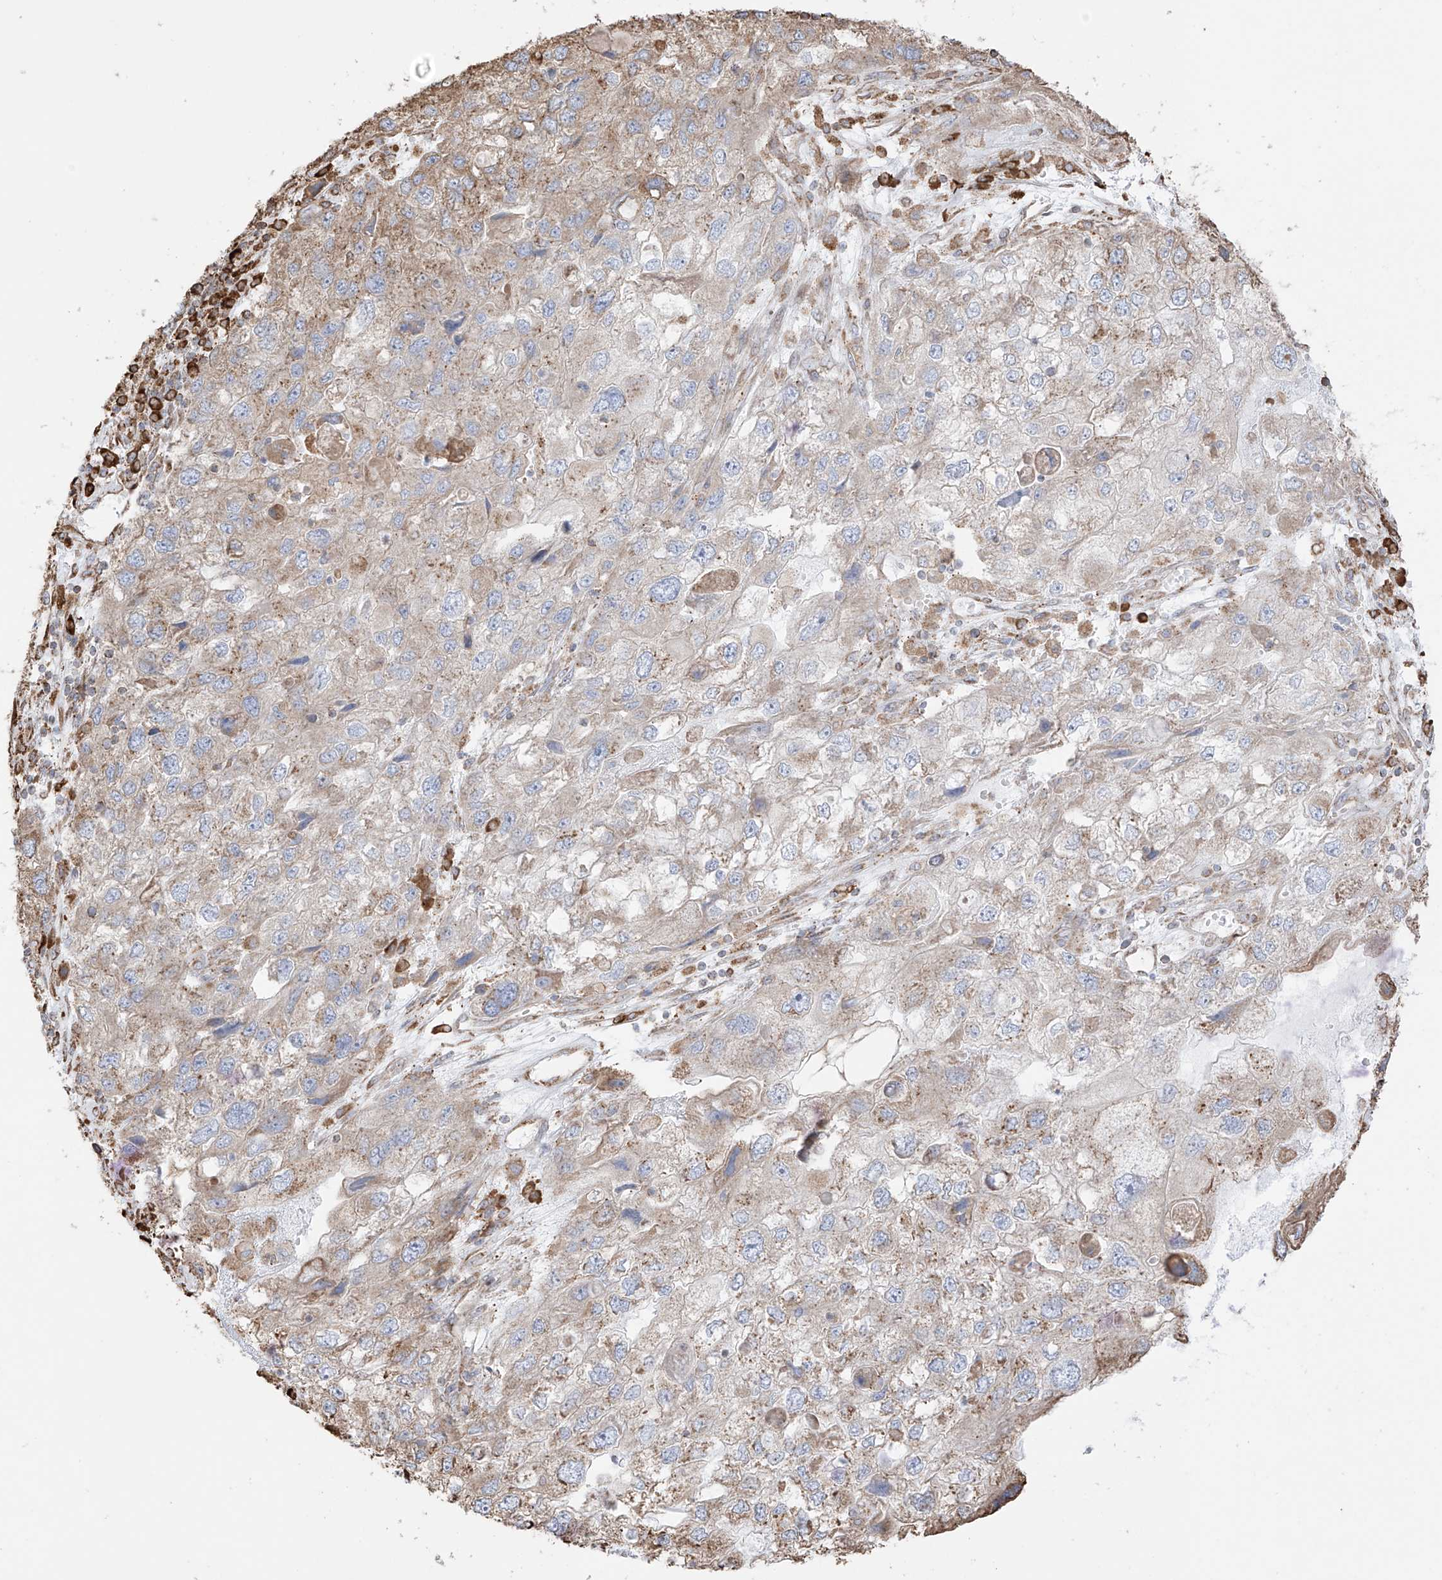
{"staining": {"intensity": "moderate", "quantity": "<25%", "location": "cytoplasmic/membranous"}, "tissue": "endometrial cancer", "cell_type": "Tumor cells", "image_type": "cancer", "snomed": [{"axis": "morphology", "description": "Adenocarcinoma, NOS"}, {"axis": "topography", "description": "Endometrium"}], "caption": "Immunohistochemical staining of endometrial adenocarcinoma shows low levels of moderate cytoplasmic/membranous protein staining in about <25% of tumor cells.", "gene": "XKR3", "patient": {"sex": "female", "age": 49}}